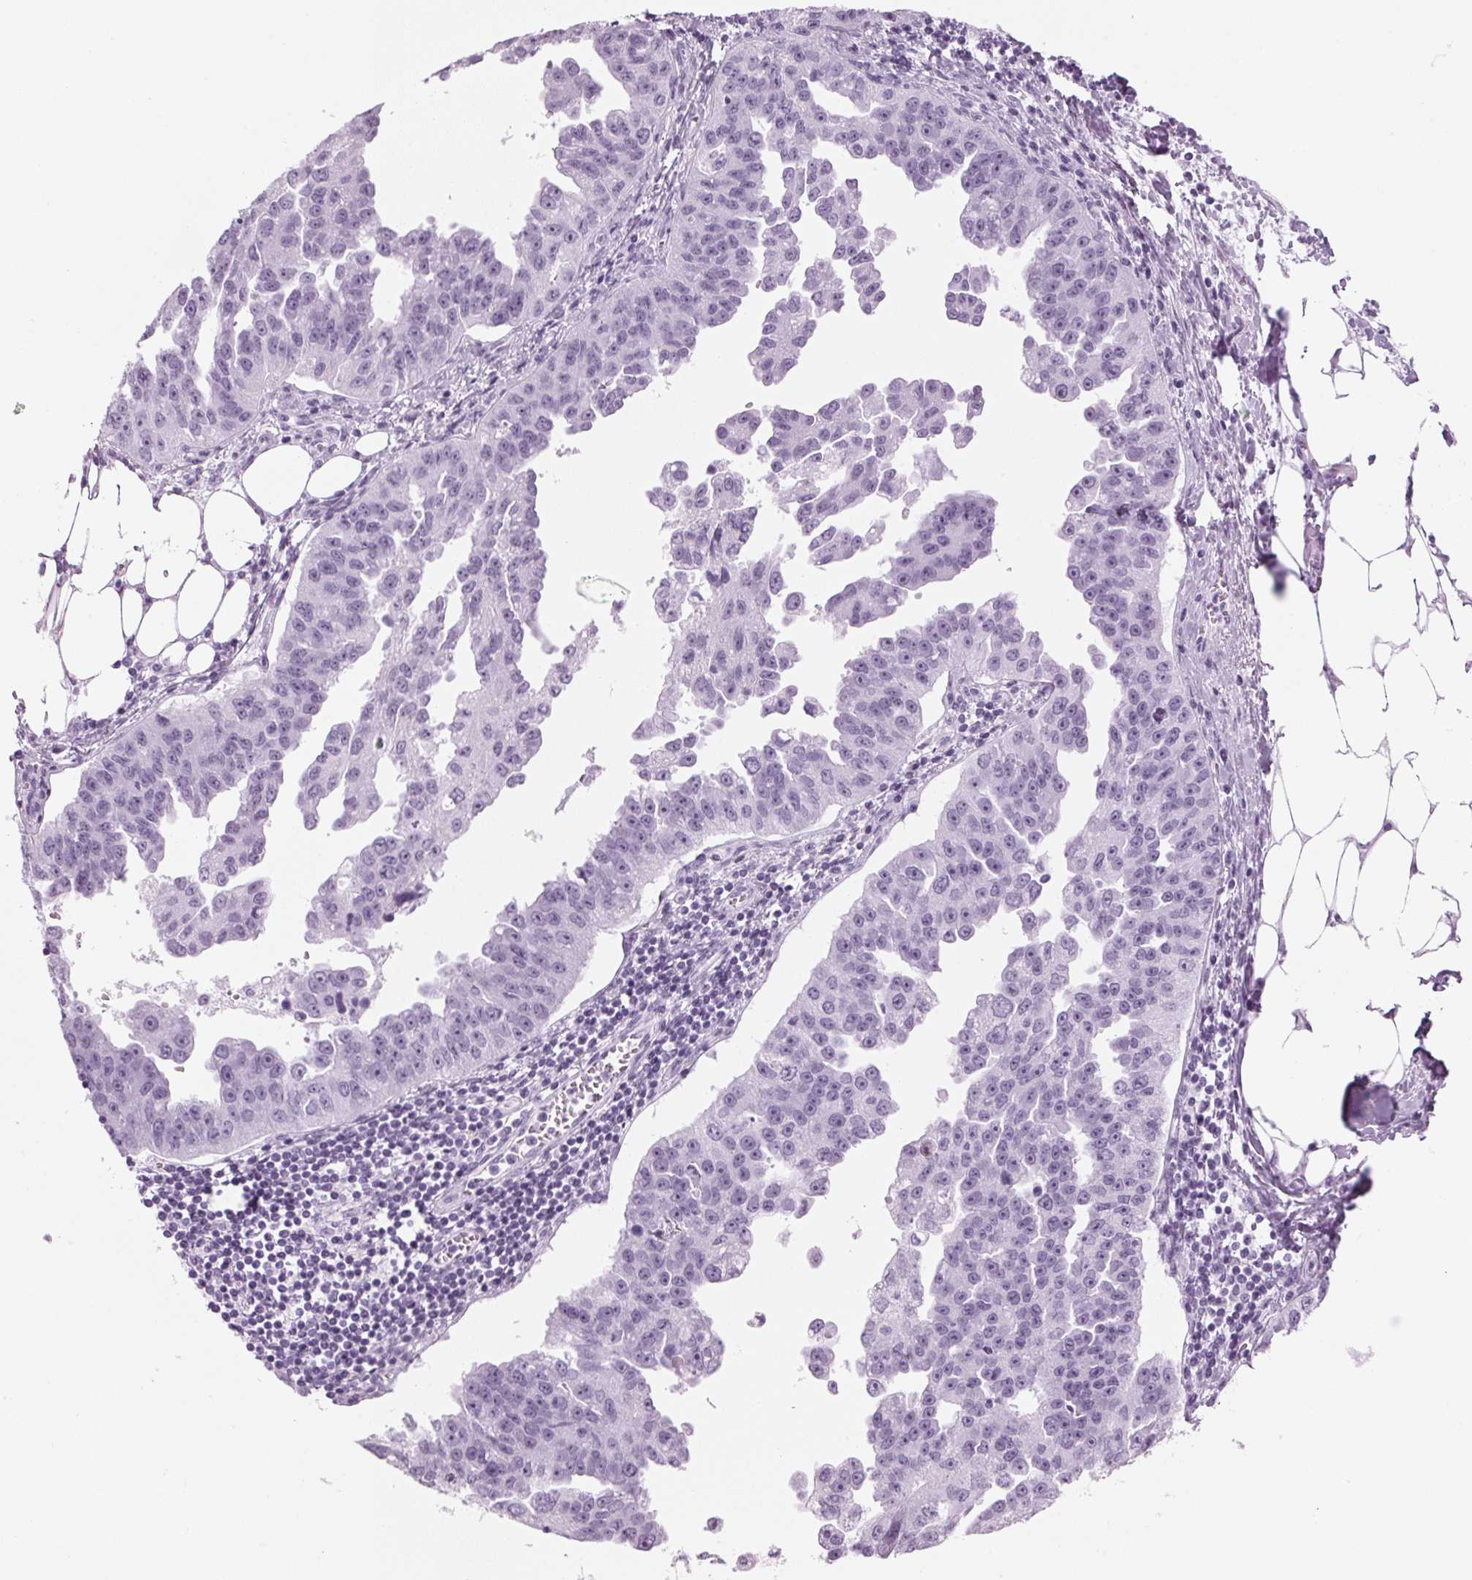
{"staining": {"intensity": "negative", "quantity": "none", "location": "none"}, "tissue": "ovarian cancer", "cell_type": "Tumor cells", "image_type": "cancer", "snomed": [{"axis": "morphology", "description": "Cystadenocarcinoma, serous, NOS"}, {"axis": "topography", "description": "Ovary"}], "caption": "Immunohistochemistry micrograph of neoplastic tissue: human ovarian cancer (serous cystadenocarcinoma) stained with DAB (3,3'-diaminobenzidine) shows no significant protein expression in tumor cells.", "gene": "DNTTIP2", "patient": {"sex": "female", "age": 75}}